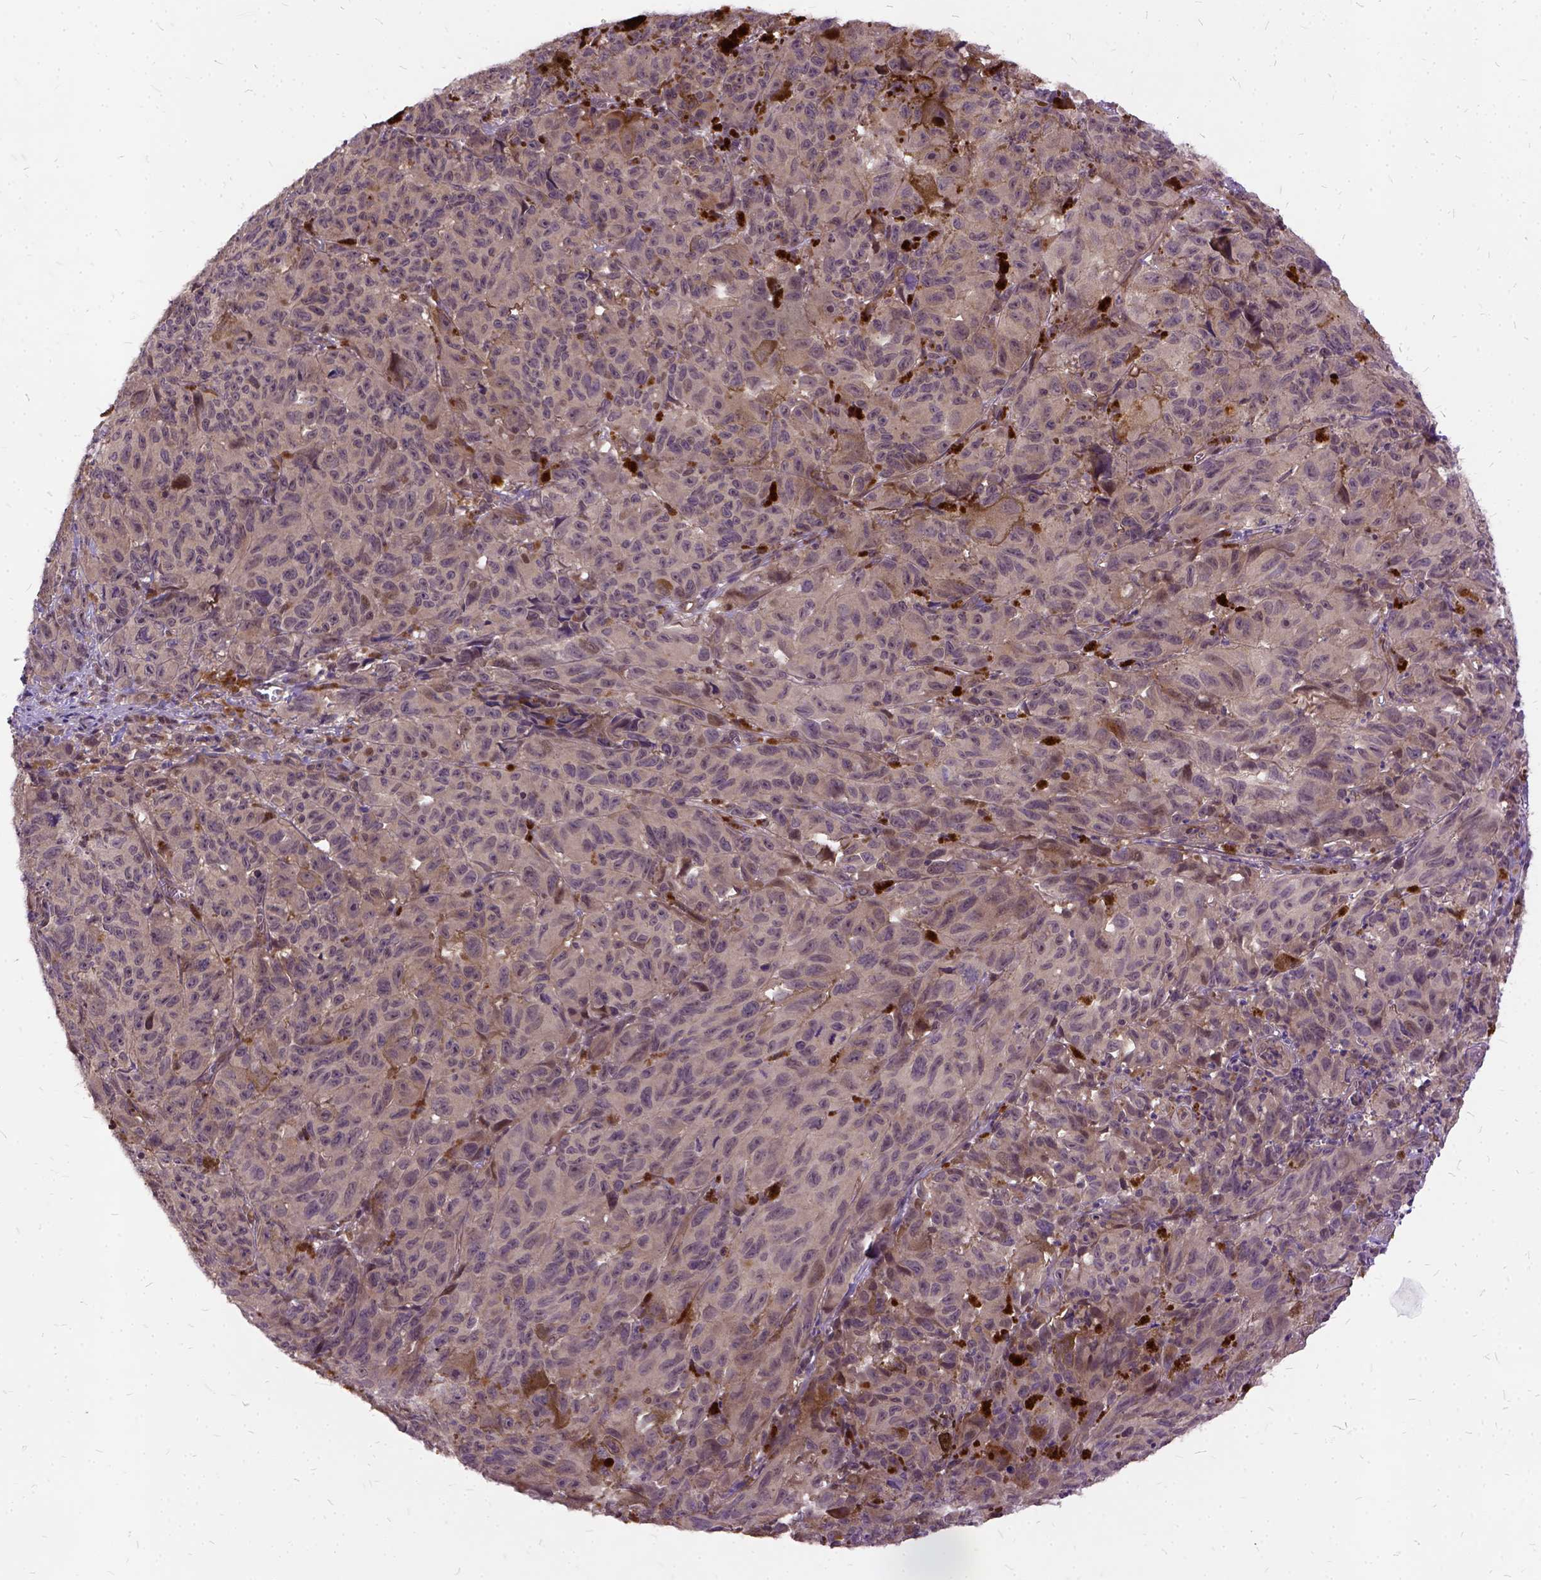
{"staining": {"intensity": "weak", "quantity": "<25%", "location": "cytoplasmic/membranous"}, "tissue": "melanoma", "cell_type": "Tumor cells", "image_type": "cancer", "snomed": [{"axis": "morphology", "description": "Malignant melanoma, NOS"}, {"axis": "topography", "description": "Vulva, labia, clitoris and Bartholin´s gland, NO"}], "caption": "A histopathology image of malignant melanoma stained for a protein exhibits no brown staining in tumor cells.", "gene": "ILRUN", "patient": {"sex": "female", "age": 75}}